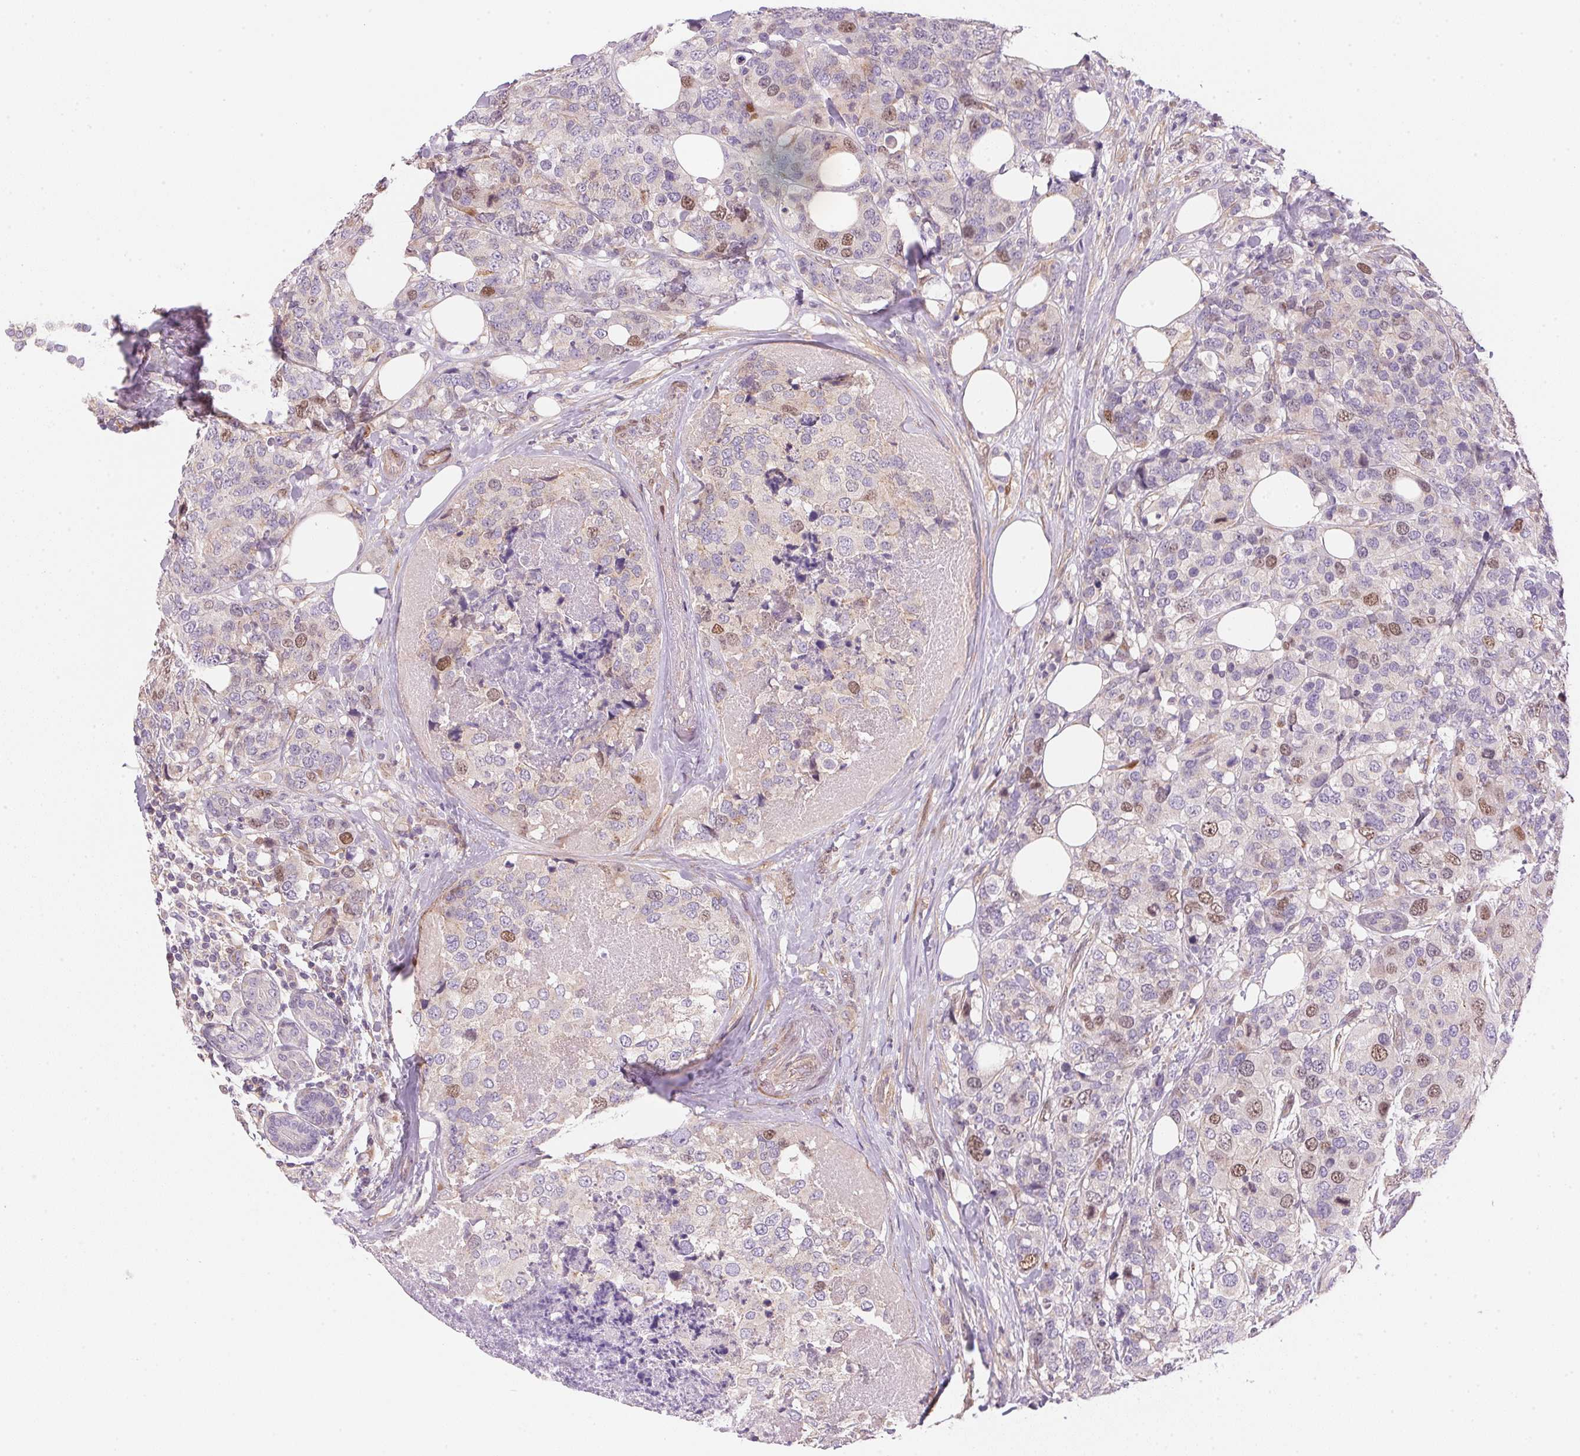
{"staining": {"intensity": "moderate", "quantity": "<25%", "location": "nuclear"}, "tissue": "breast cancer", "cell_type": "Tumor cells", "image_type": "cancer", "snomed": [{"axis": "morphology", "description": "Lobular carcinoma"}, {"axis": "topography", "description": "Breast"}], "caption": "Moderate nuclear staining for a protein is seen in approximately <25% of tumor cells of breast lobular carcinoma using immunohistochemistry (IHC).", "gene": "SMTN", "patient": {"sex": "female", "age": 59}}